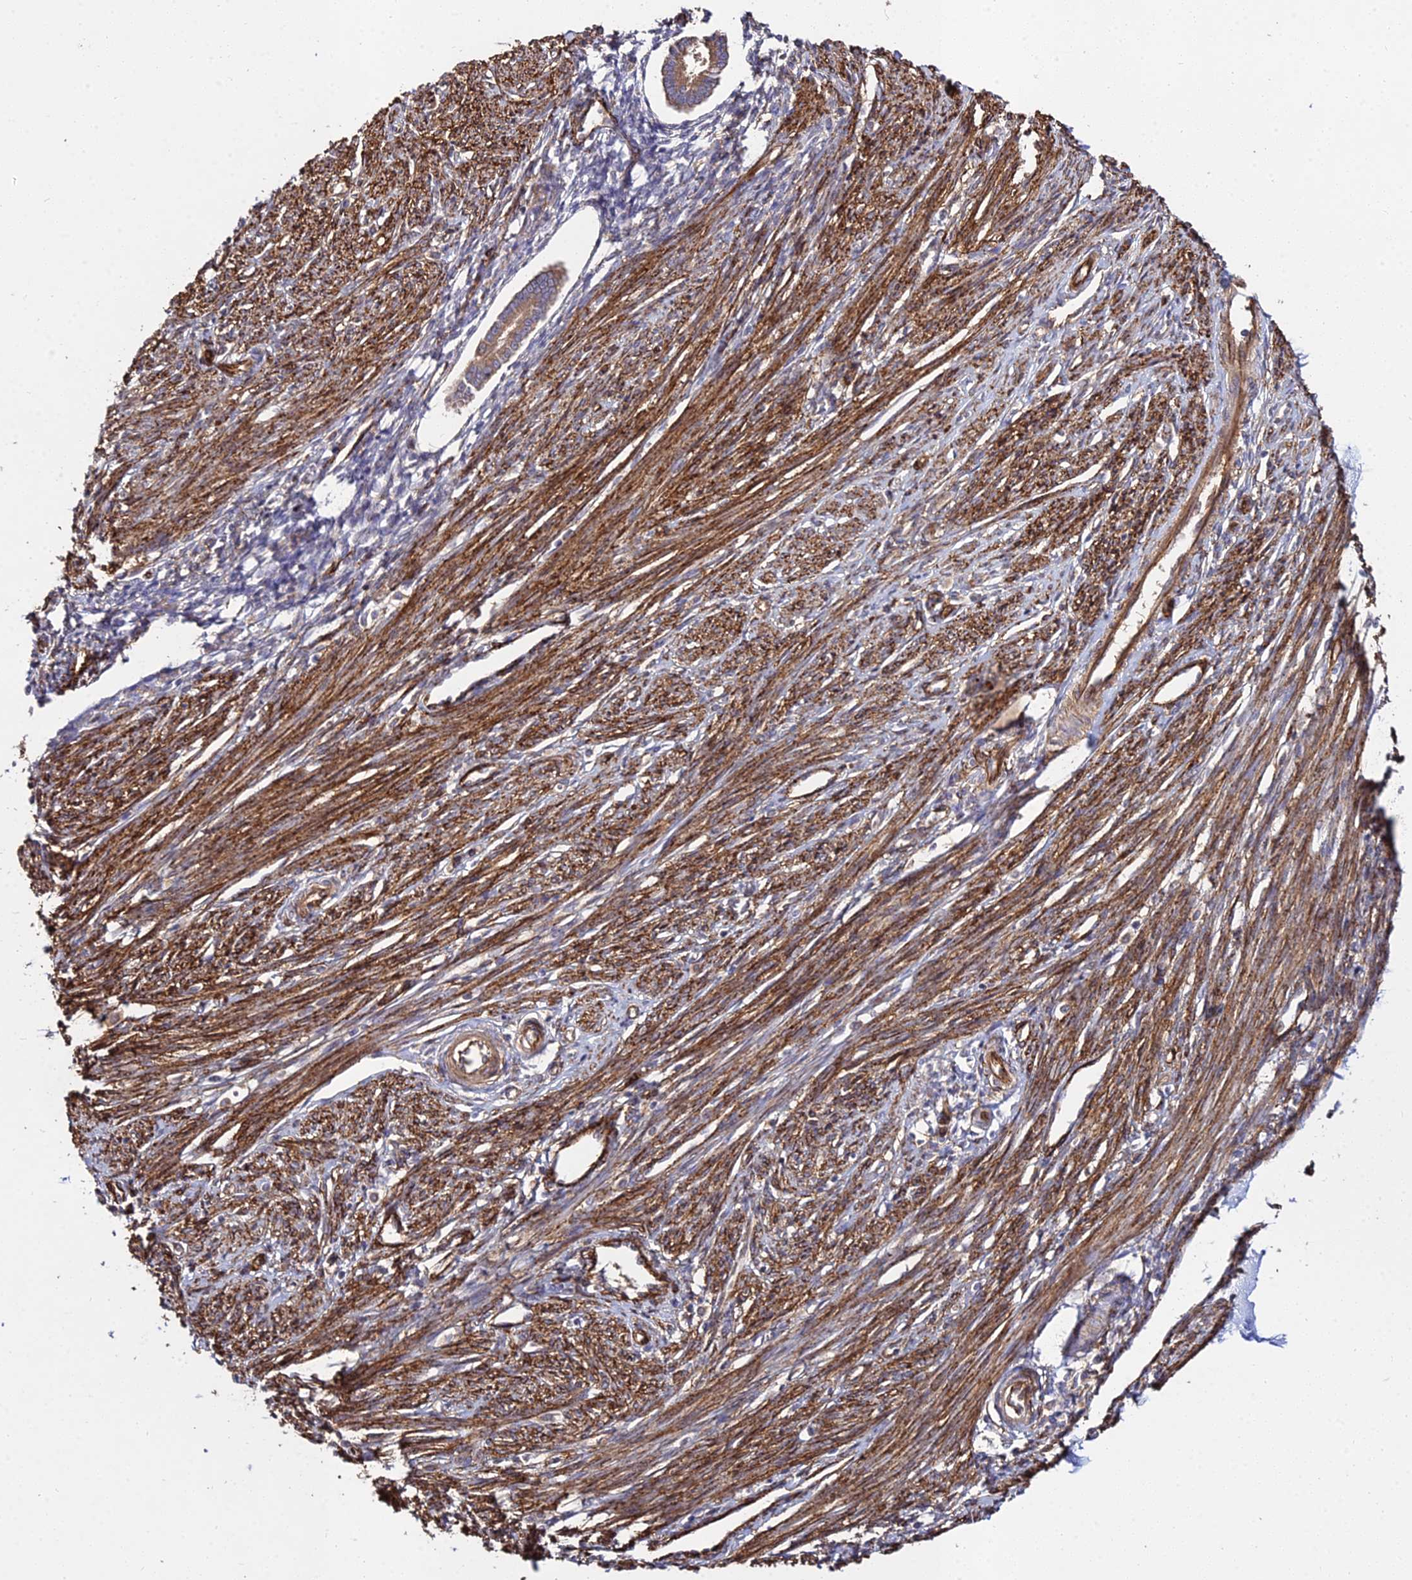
{"staining": {"intensity": "moderate", "quantity": "<25%", "location": "cytoplasmic/membranous"}, "tissue": "endometrium", "cell_type": "Cells in endometrial stroma", "image_type": "normal", "snomed": [{"axis": "morphology", "description": "Normal tissue, NOS"}, {"axis": "topography", "description": "Endometrium"}], "caption": "A photomicrograph of endometrium stained for a protein demonstrates moderate cytoplasmic/membranous brown staining in cells in endometrial stroma.", "gene": "GRTP1", "patient": {"sex": "female", "age": 56}}